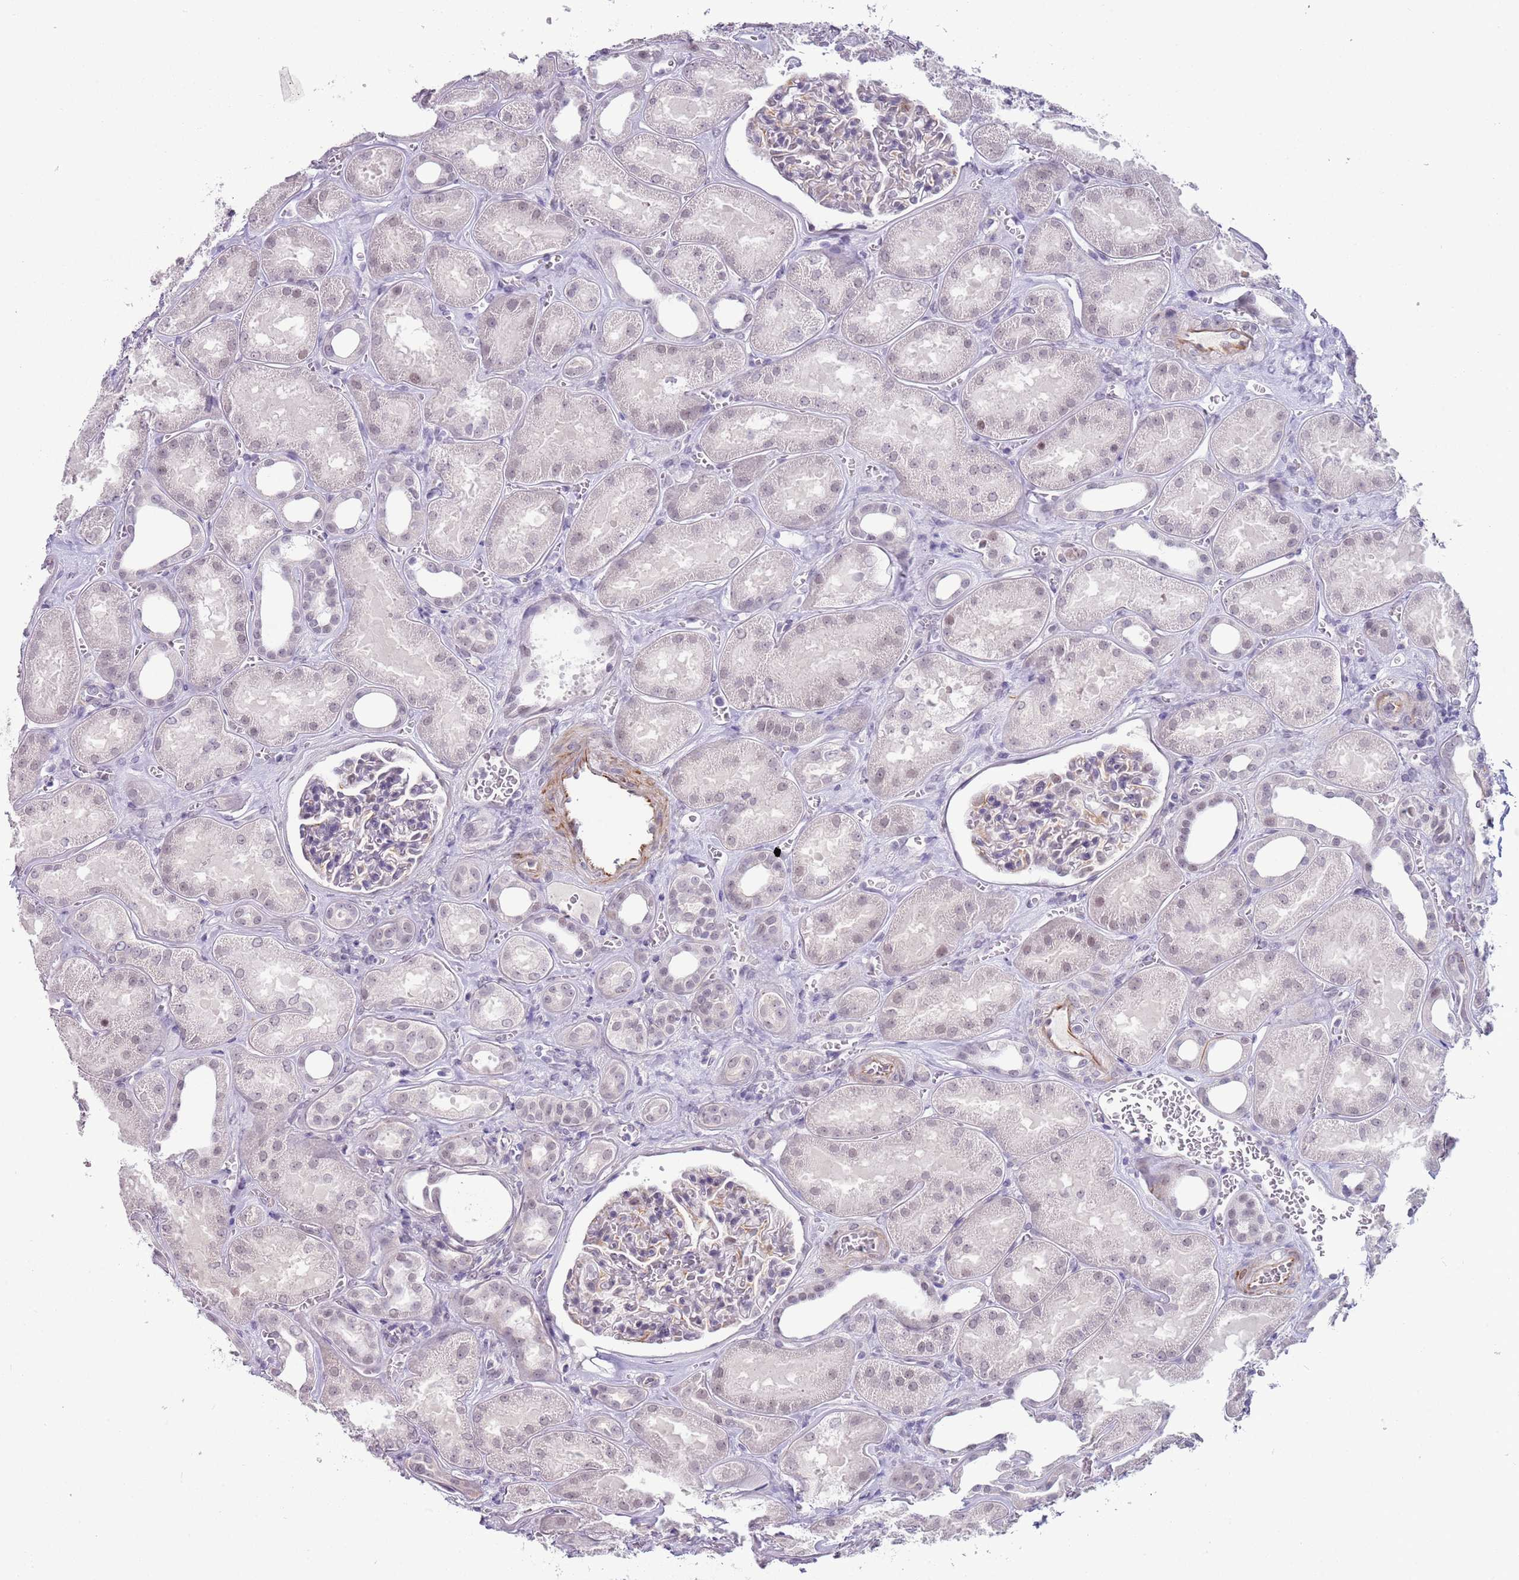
{"staining": {"intensity": "negative", "quantity": "none", "location": "none"}, "tissue": "kidney", "cell_type": "Cells in glomeruli", "image_type": "normal", "snomed": [{"axis": "morphology", "description": "Normal tissue, NOS"}, {"axis": "morphology", "description": "Adenocarcinoma, NOS"}, {"axis": "topography", "description": "Kidney"}], "caption": "Immunohistochemistry (IHC) of normal kidney demonstrates no expression in cells in glomeruli.", "gene": "ENSG00000271254", "patient": {"sex": "female", "age": 68}}